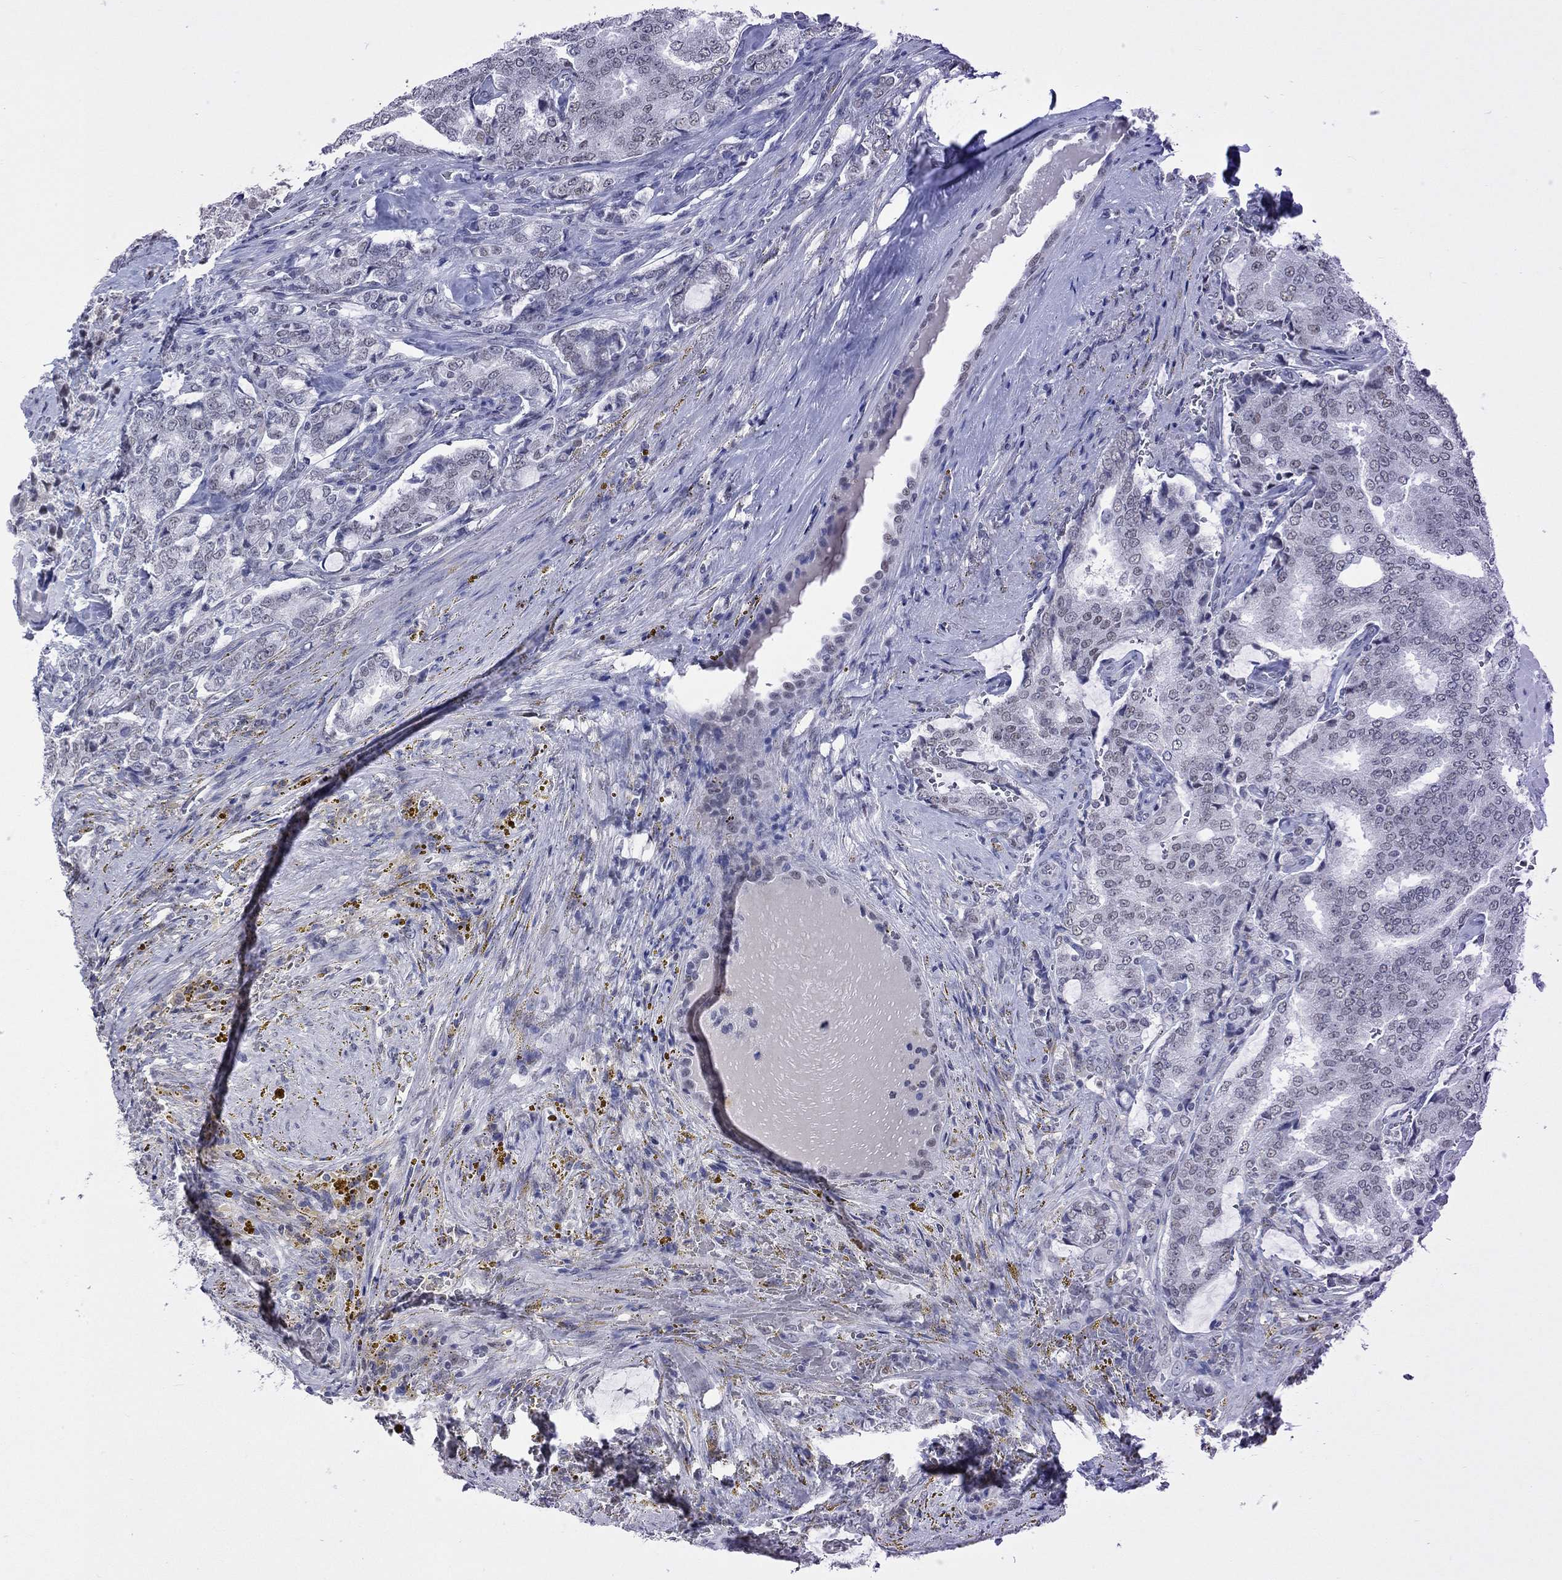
{"staining": {"intensity": "negative", "quantity": "none", "location": "none"}, "tissue": "prostate cancer", "cell_type": "Tumor cells", "image_type": "cancer", "snomed": [{"axis": "morphology", "description": "Adenocarcinoma, NOS"}, {"axis": "topography", "description": "Prostate"}], "caption": "This is a micrograph of IHC staining of prostate cancer, which shows no expression in tumor cells.", "gene": "PPP1R3A", "patient": {"sex": "male", "age": 65}}